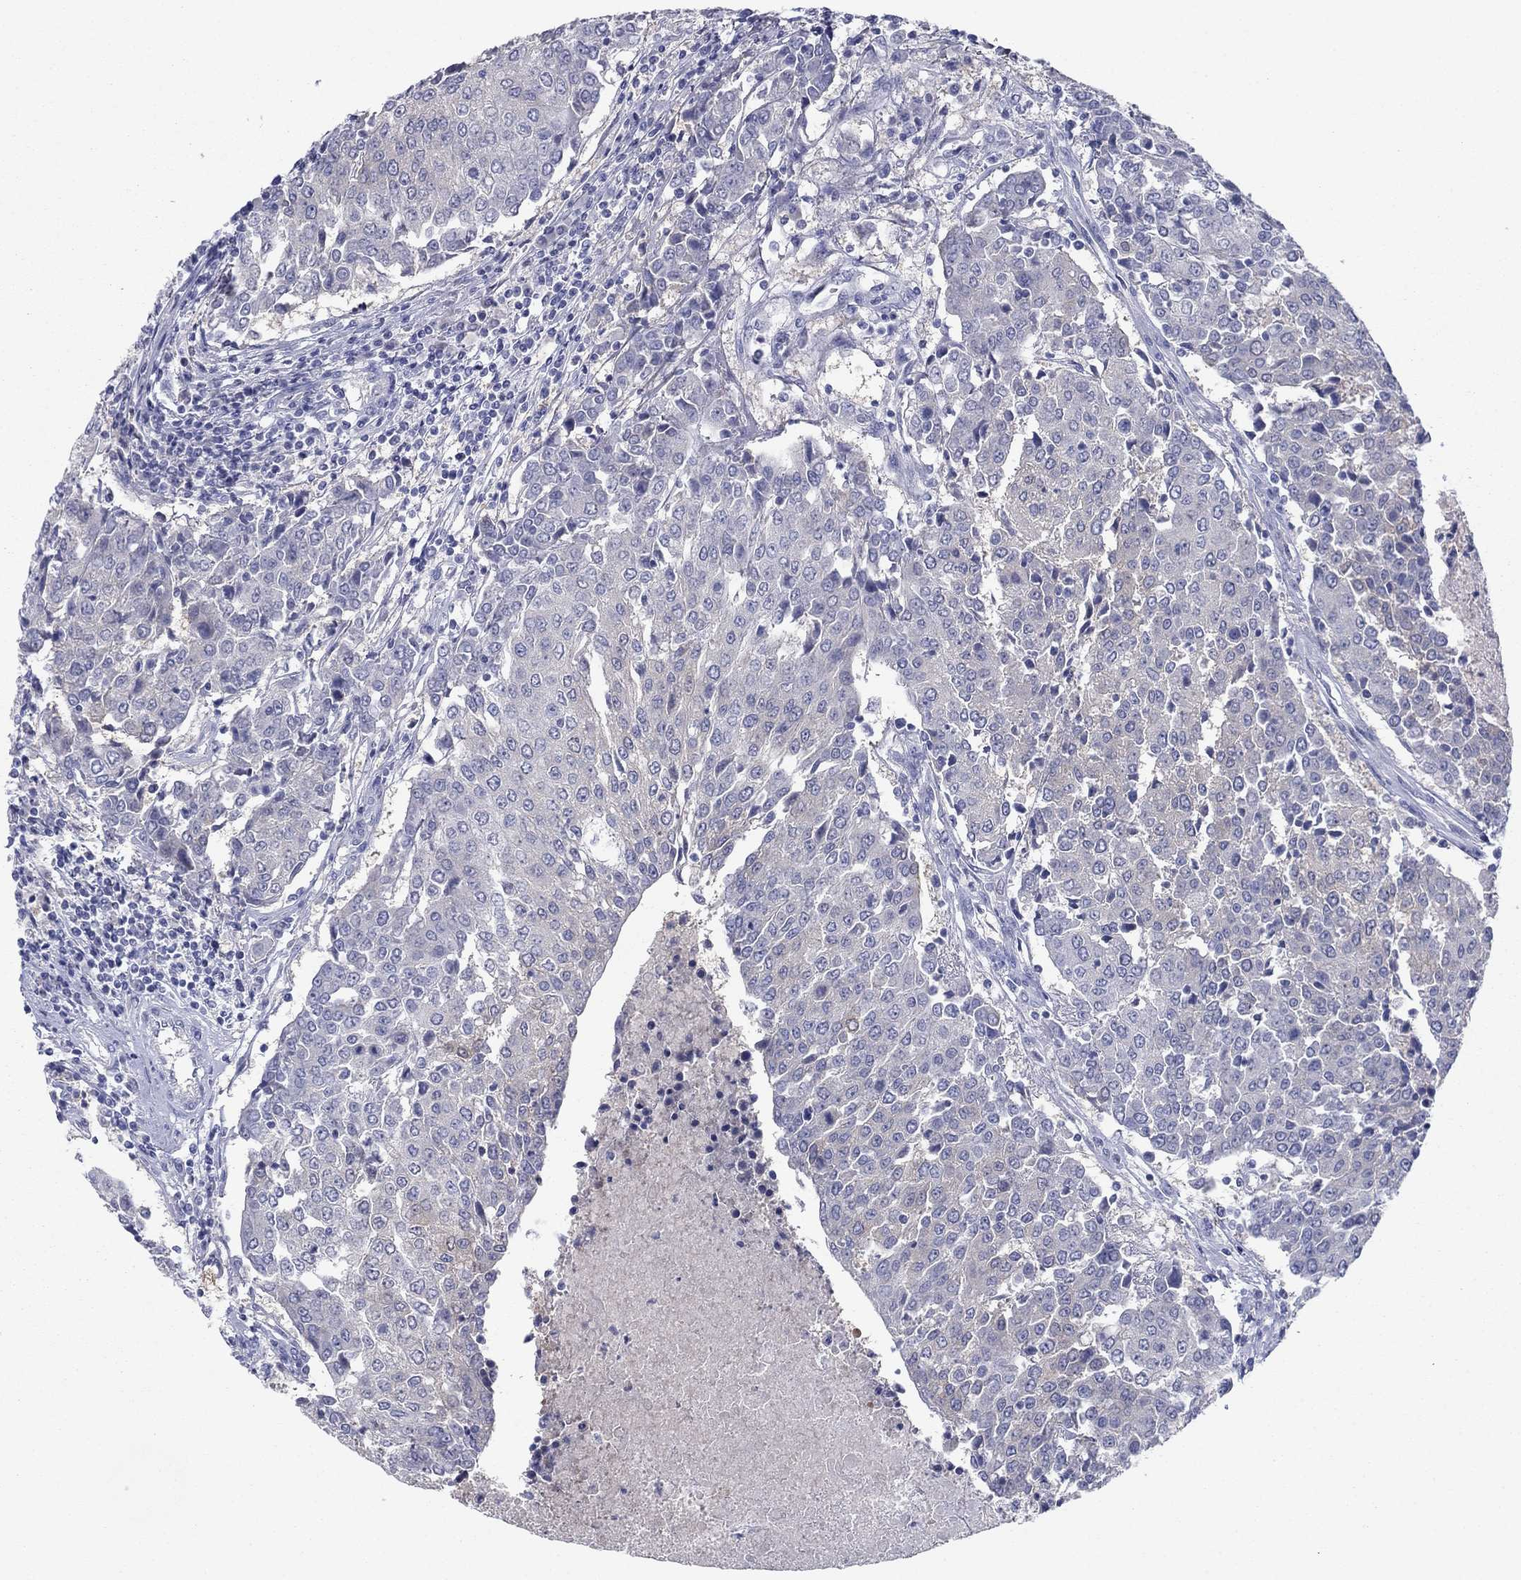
{"staining": {"intensity": "weak", "quantity": "<25%", "location": "cytoplasmic/membranous"}, "tissue": "urothelial cancer", "cell_type": "Tumor cells", "image_type": "cancer", "snomed": [{"axis": "morphology", "description": "Urothelial carcinoma, High grade"}, {"axis": "topography", "description": "Urinary bladder"}], "caption": "Immunohistochemistry of human high-grade urothelial carcinoma shows no positivity in tumor cells.", "gene": "PLS1", "patient": {"sex": "female", "age": 85}}